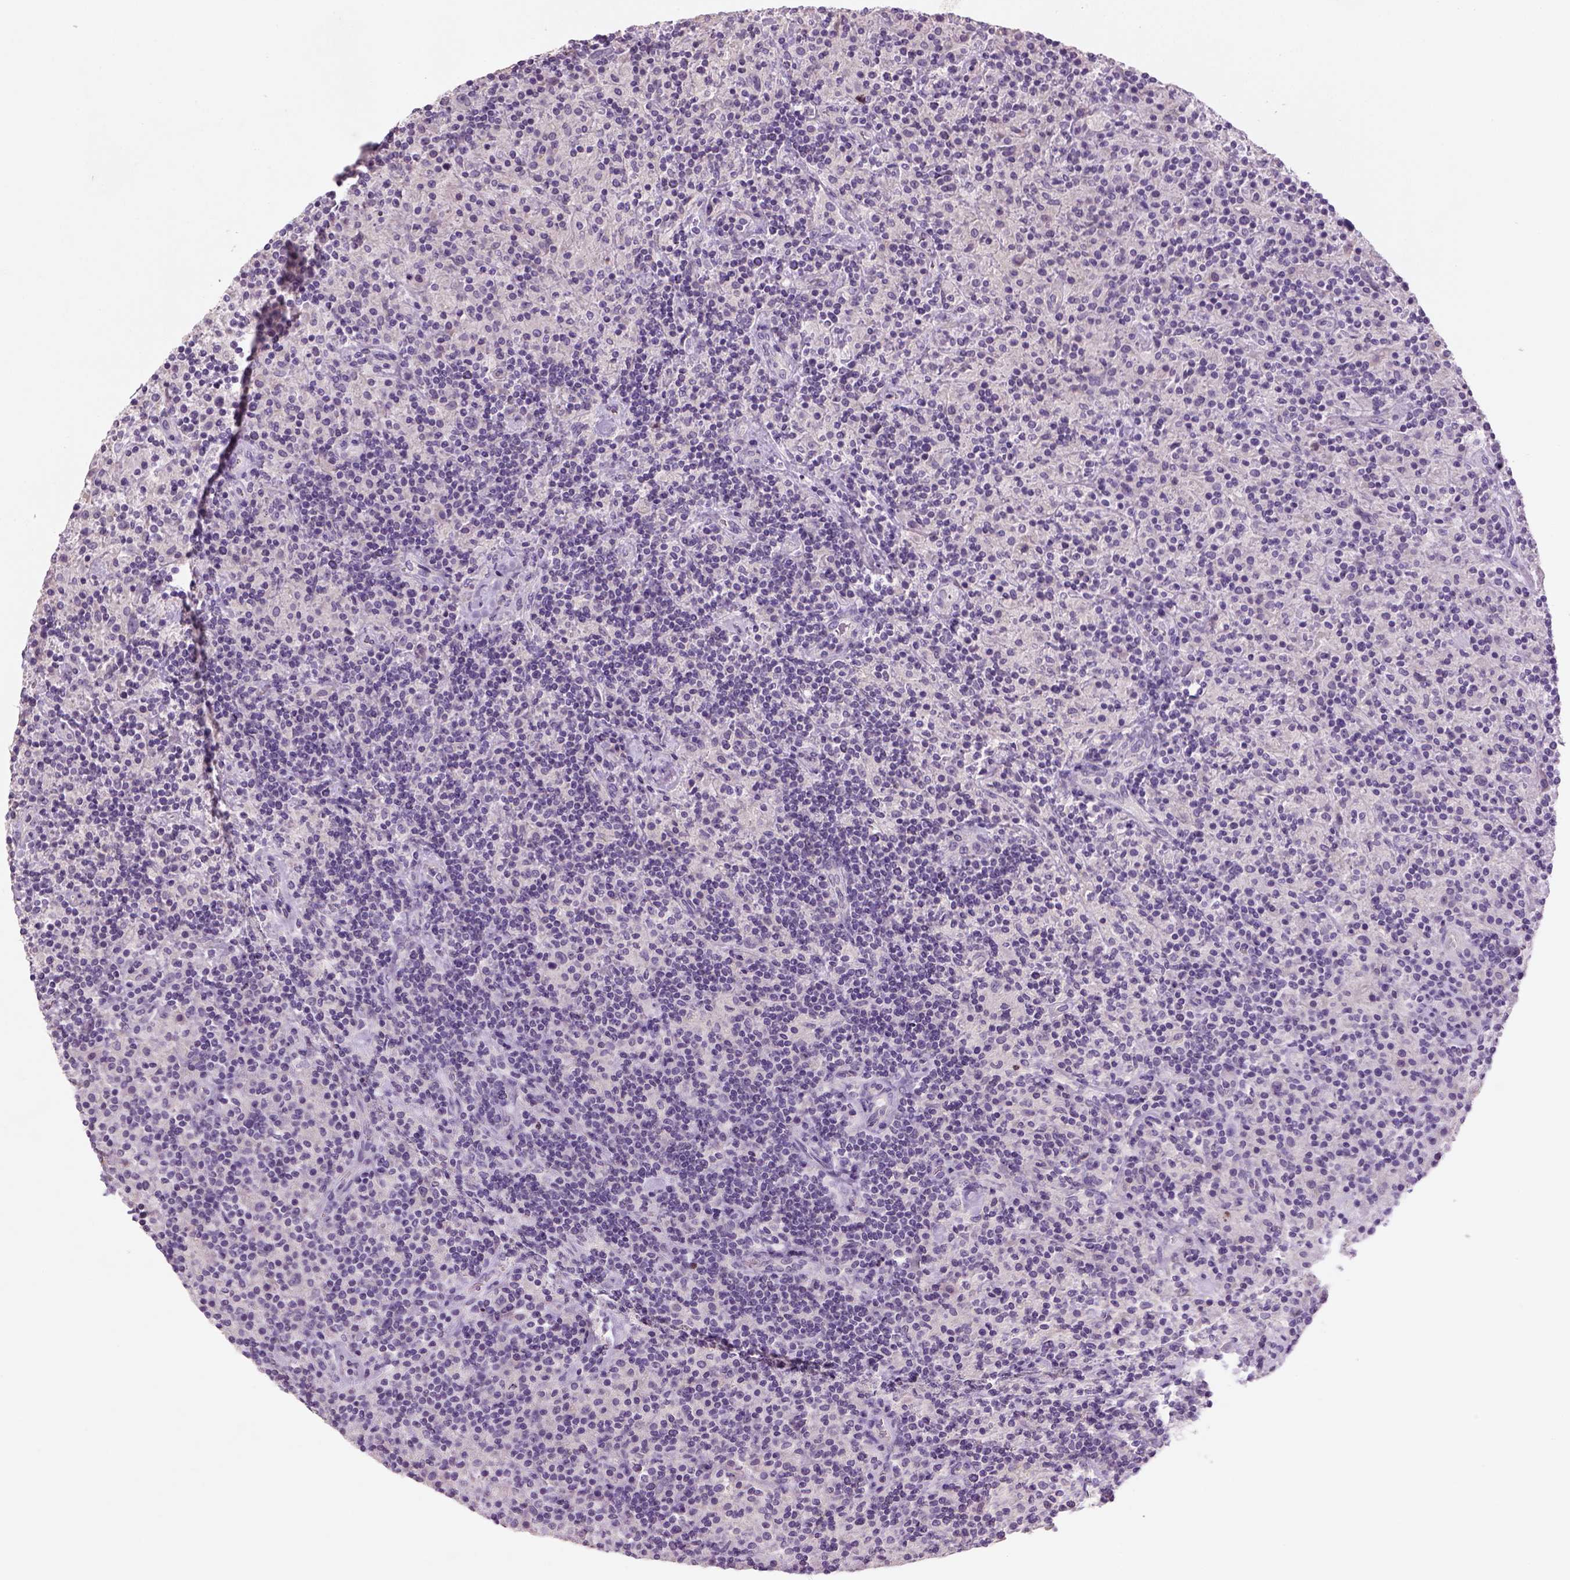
{"staining": {"intensity": "negative", "quantity": "none", "location": "none"}, "tissue": "lymphoma", "cell_type": "Tumor cells", "image_type": "cancer", "snomed": [{"axis": "morphology", "description": "Hodgkin's disease, NOS"}, {"axis": "topography", "description": "Lymph node"}], "caption": "Image shows no protein expression in tumor cells of Hodgkin's disease tissue. The staining was performed using DAB (3,3'-diaminobenzidine) to visualize the protein expression in brown, while the nuclei were stained in blue with hematoxylin (Magnification: 20x).", "gene": "NUDT6", "patient": {"sex": "male", "age": 70}}